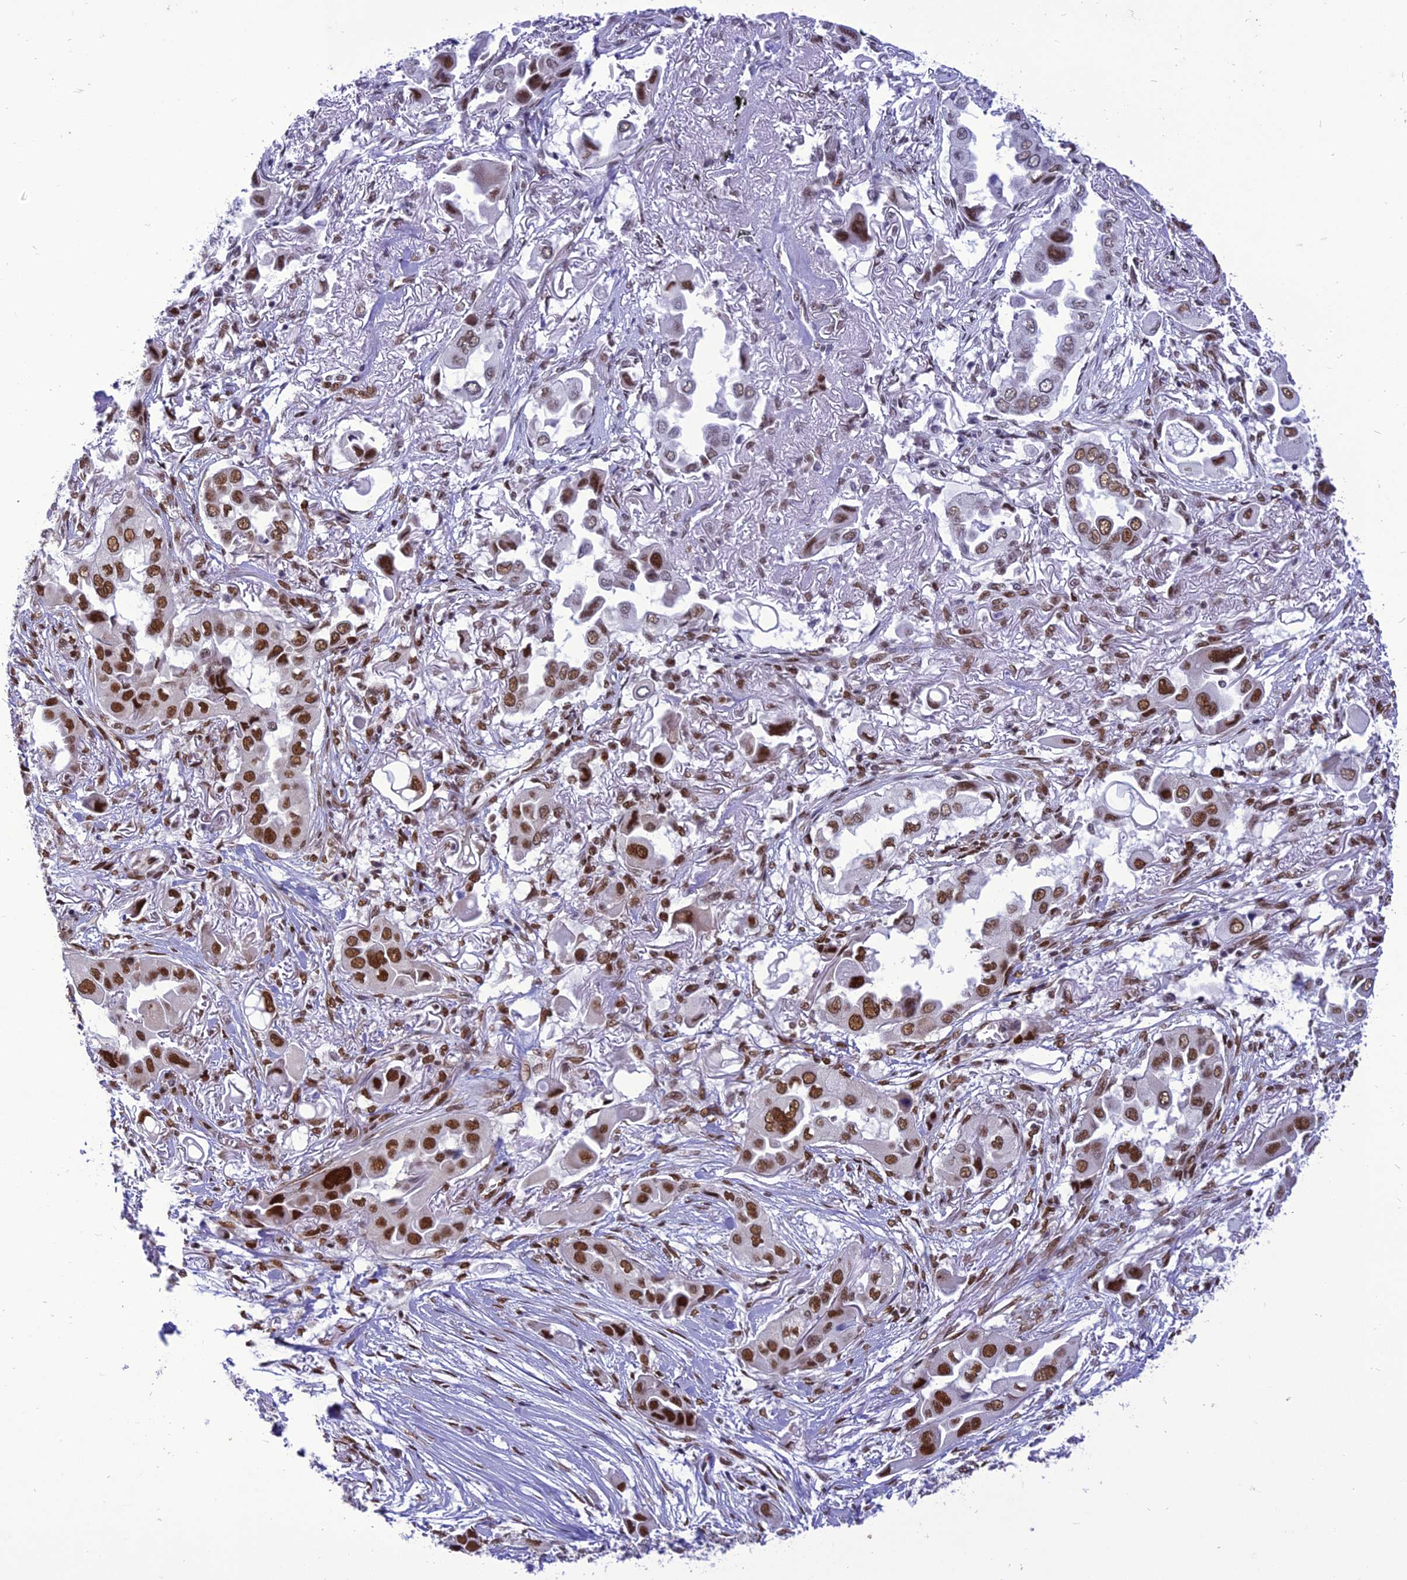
{"staining": {"intensity": "strong", "quantity": ">75%", "location": "nuclear"}, "tissue": "lung cancer", "cell_type": "Tumor cells", "image_type": "cancer", "snomed": [{"axis": "morphology", "description": "Adenocarcinoma, NOS"}, {"axis": "topography", "description": "Lung"}], "caption": "Tumor cells demonstrate high levels of strong nuclear staining in approximately >75% of cells in lung cancer.", "gene": "DDX1", "patient": {"sex": "female", "age": 76}}